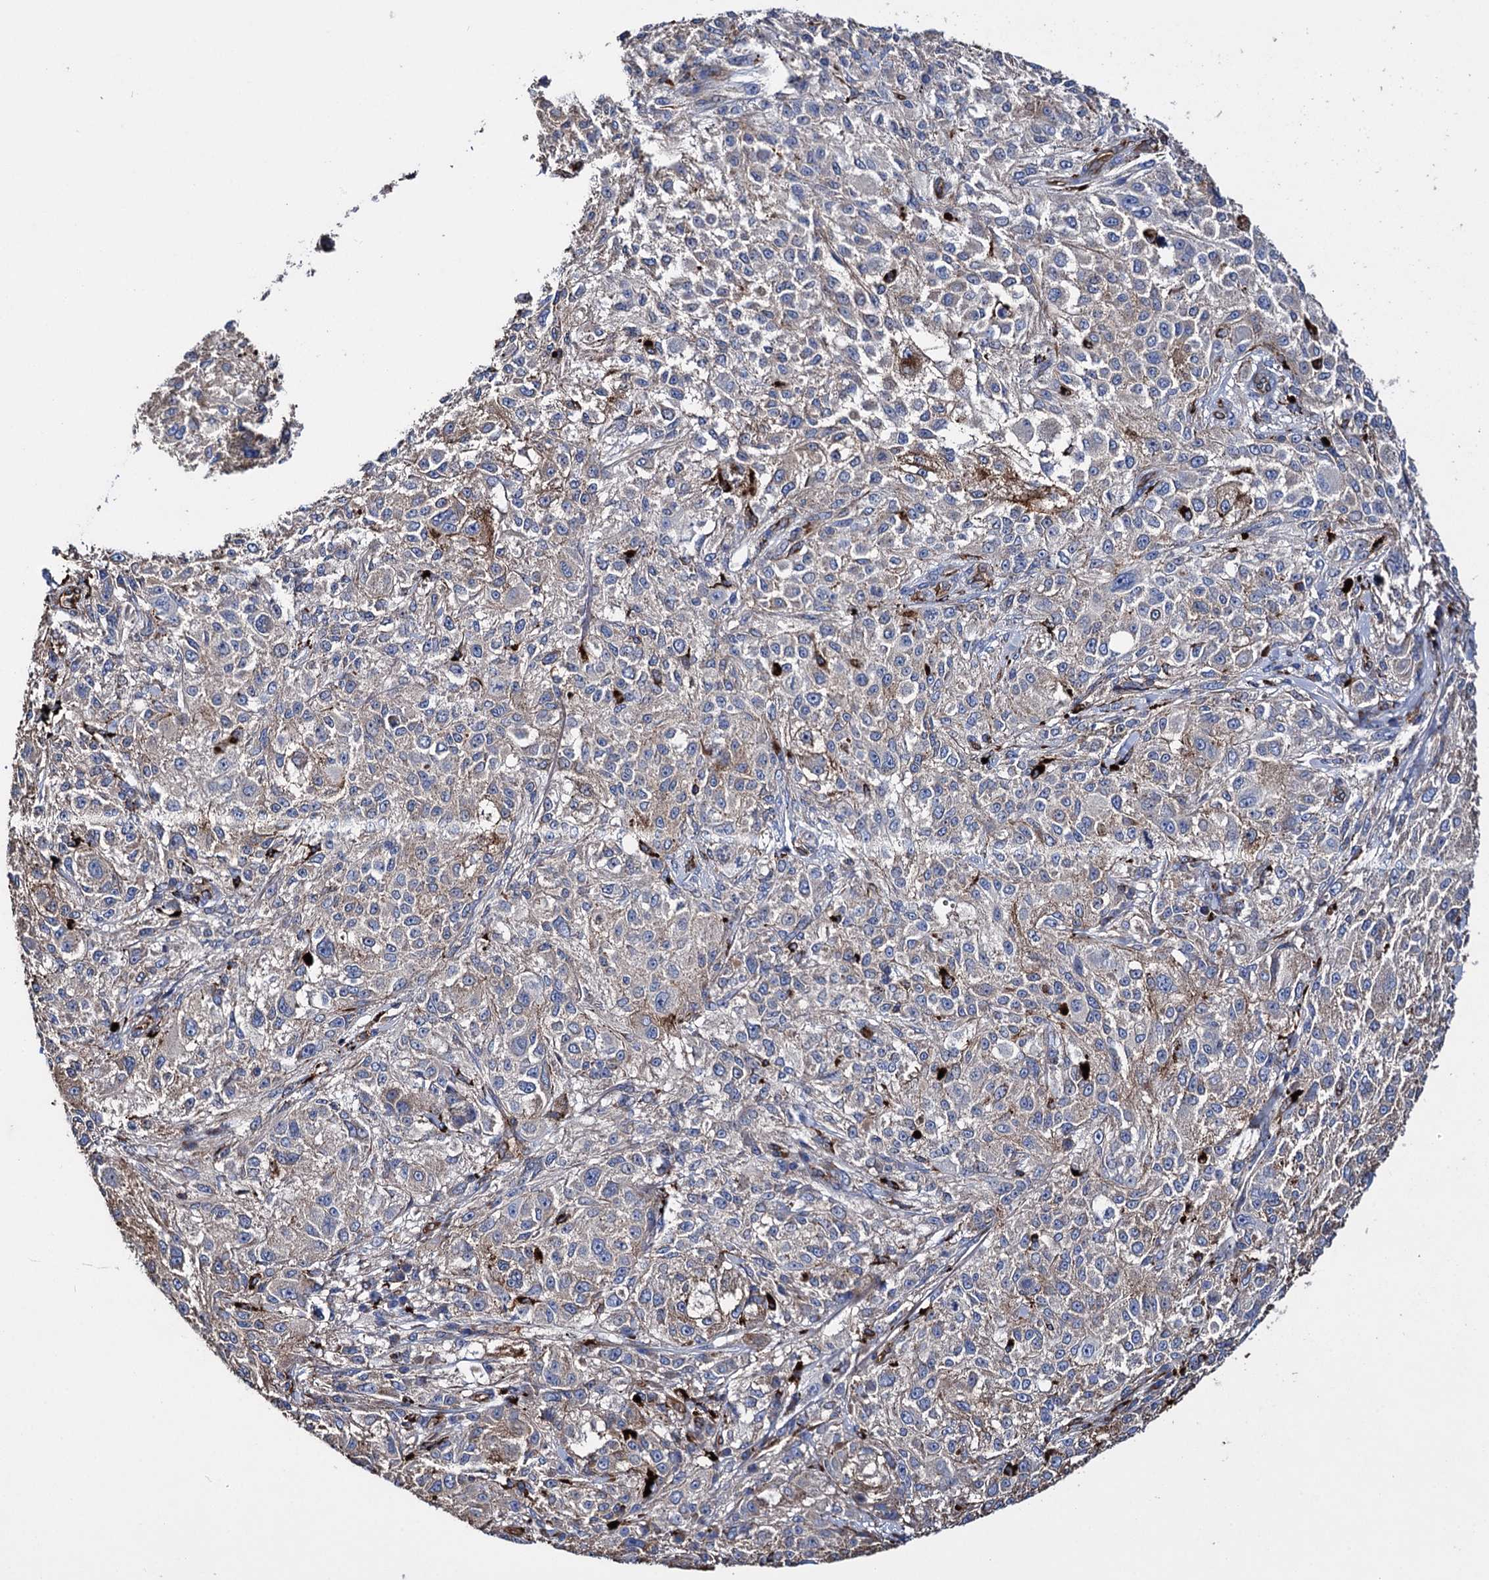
{"staining": {"intensity": "weak", "quantity": "25%-75%", "location": "cytoplasmic/membranous"}, "tissue": "melanoma", "cell_type": "Tumor cells", "image_type": "cancer", "snomed": [{"axis": "morphology", "description": "Necrosis, NOS"}, {"axis": "morphology", "description": "Malignant melanoma, NOS"}, {"axis": "topography", "description": "Skin"}], "caption": "IHC histopathology image of melanoma stained for a protein (brown), which reveals low levels of weak cytoplasmic/membranous positivity in about 25%-75% of tumor cells.", "gene": "SCPEP1", "patient": {"sex": "female", "age": 87}}